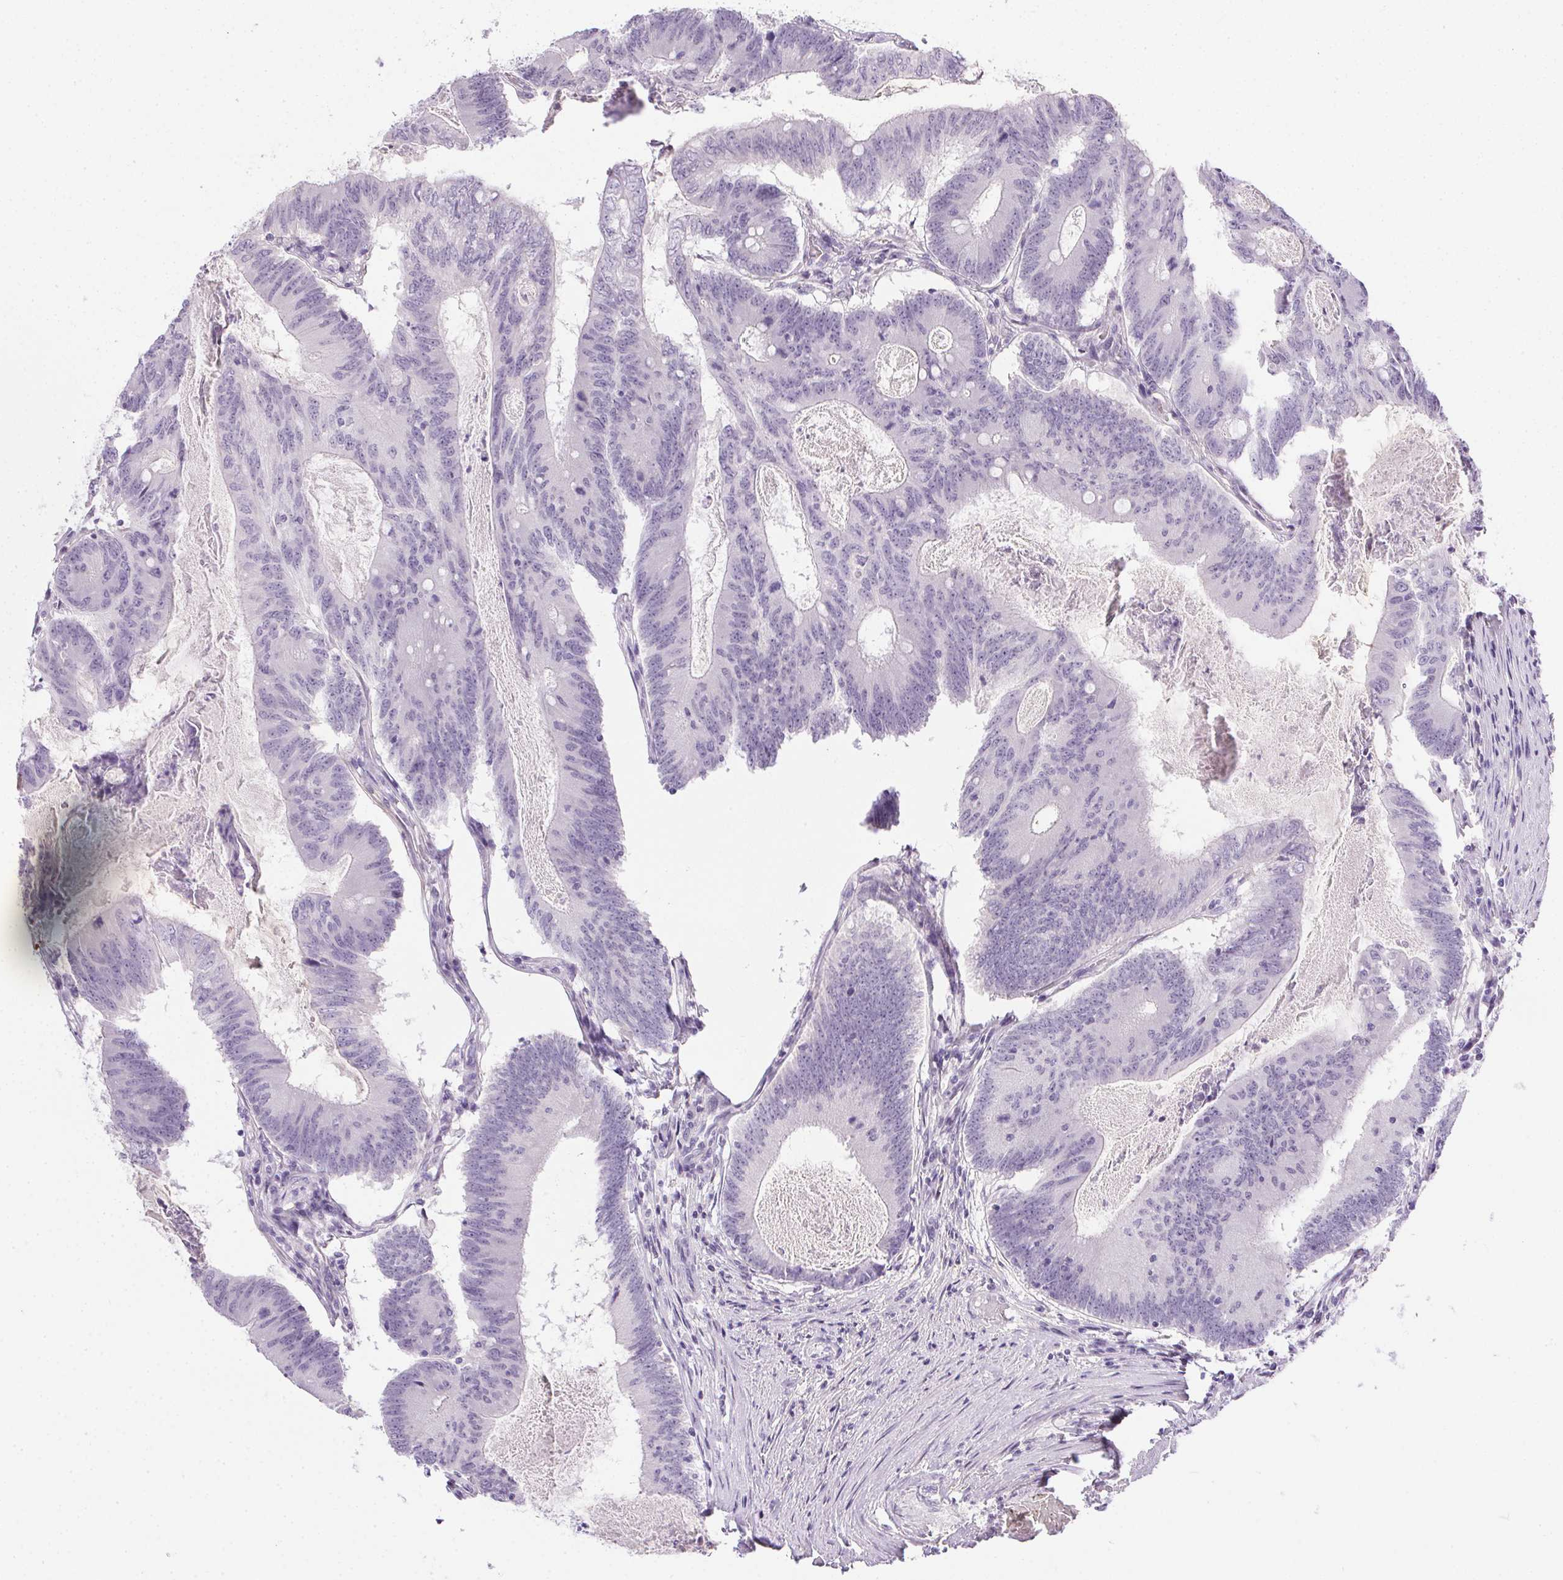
{"staining": {"intensity": "negative", "quantity": "none", "location": "none"}, "tissue": "colorectal cancer", "cell_type": "Tumor cells", "image_type": "cancer", "snomed": [{"axis": "morphology", "description": "Adenocarcinoma, NOS"}, {"axis": "topography", "description": "Colon"}], "caption": "Immunohistochemical staining of human colorectal adenocarcinoma displays no significant expression in tumor cells. Brightfield microscopy of IHC stained with DAB (3,3'-diaminobenzidine) (brown) and hematoxylin (blue), captured at high magnification.", "gene": "PRL", "patient": {"sex": "female", "age": 70}}